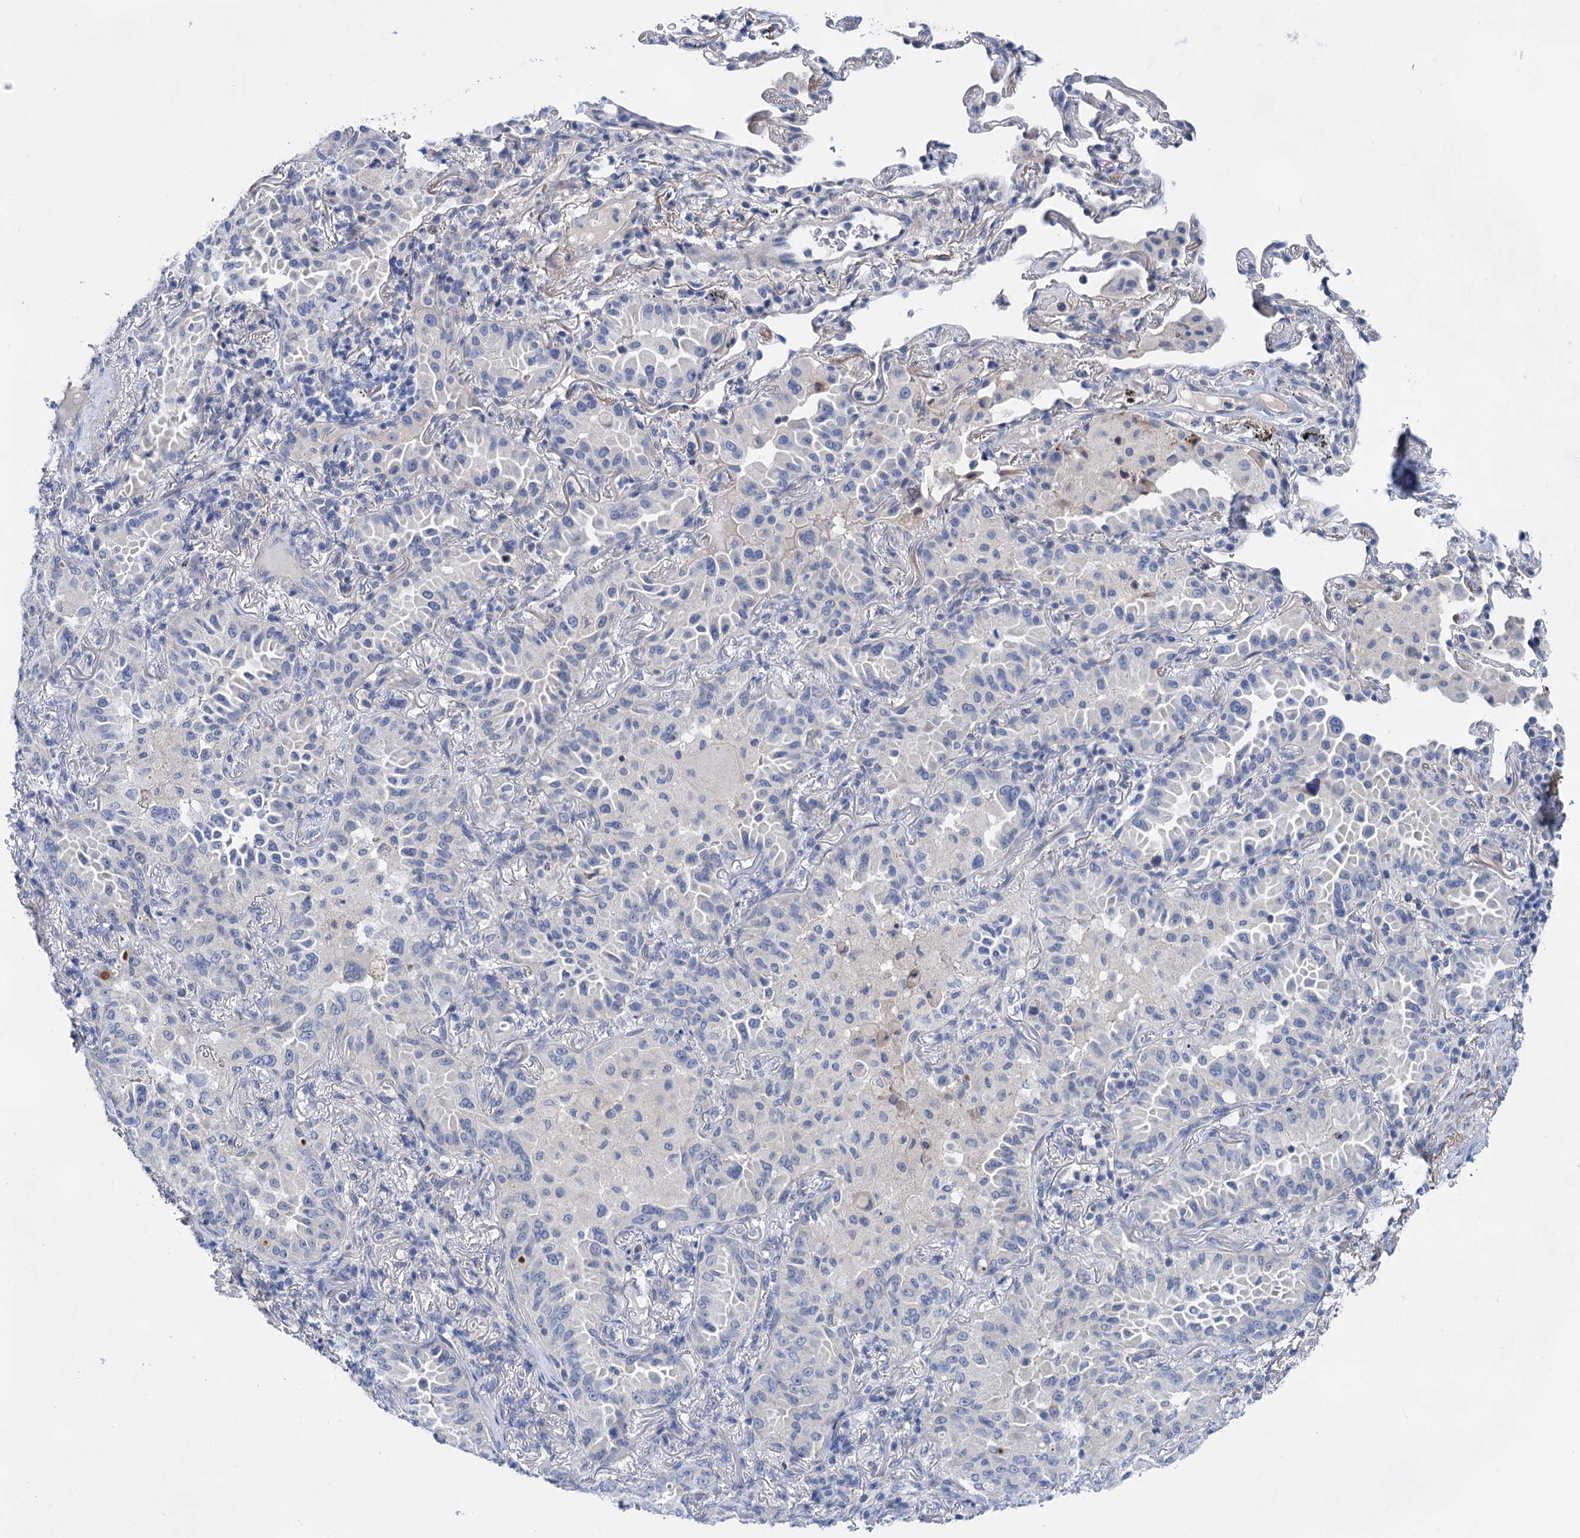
{"staining": {"intensity": "negative", "quantity": "none", "location": "none"}, "tissue": "lung cancer", "cell_type": "Tumor cells", "image_type": "cancer", "snomed": [{"axis": "morphology", "description": "Adenocarcinoma, NOS"}, {"axis": "topography", "description": "Lung"}], "caption": "Image shows no protein staining in tumor cells of lung cancer tissue.", "gene": "MORN3", "patient": {"sex": "female", "age": 69}}